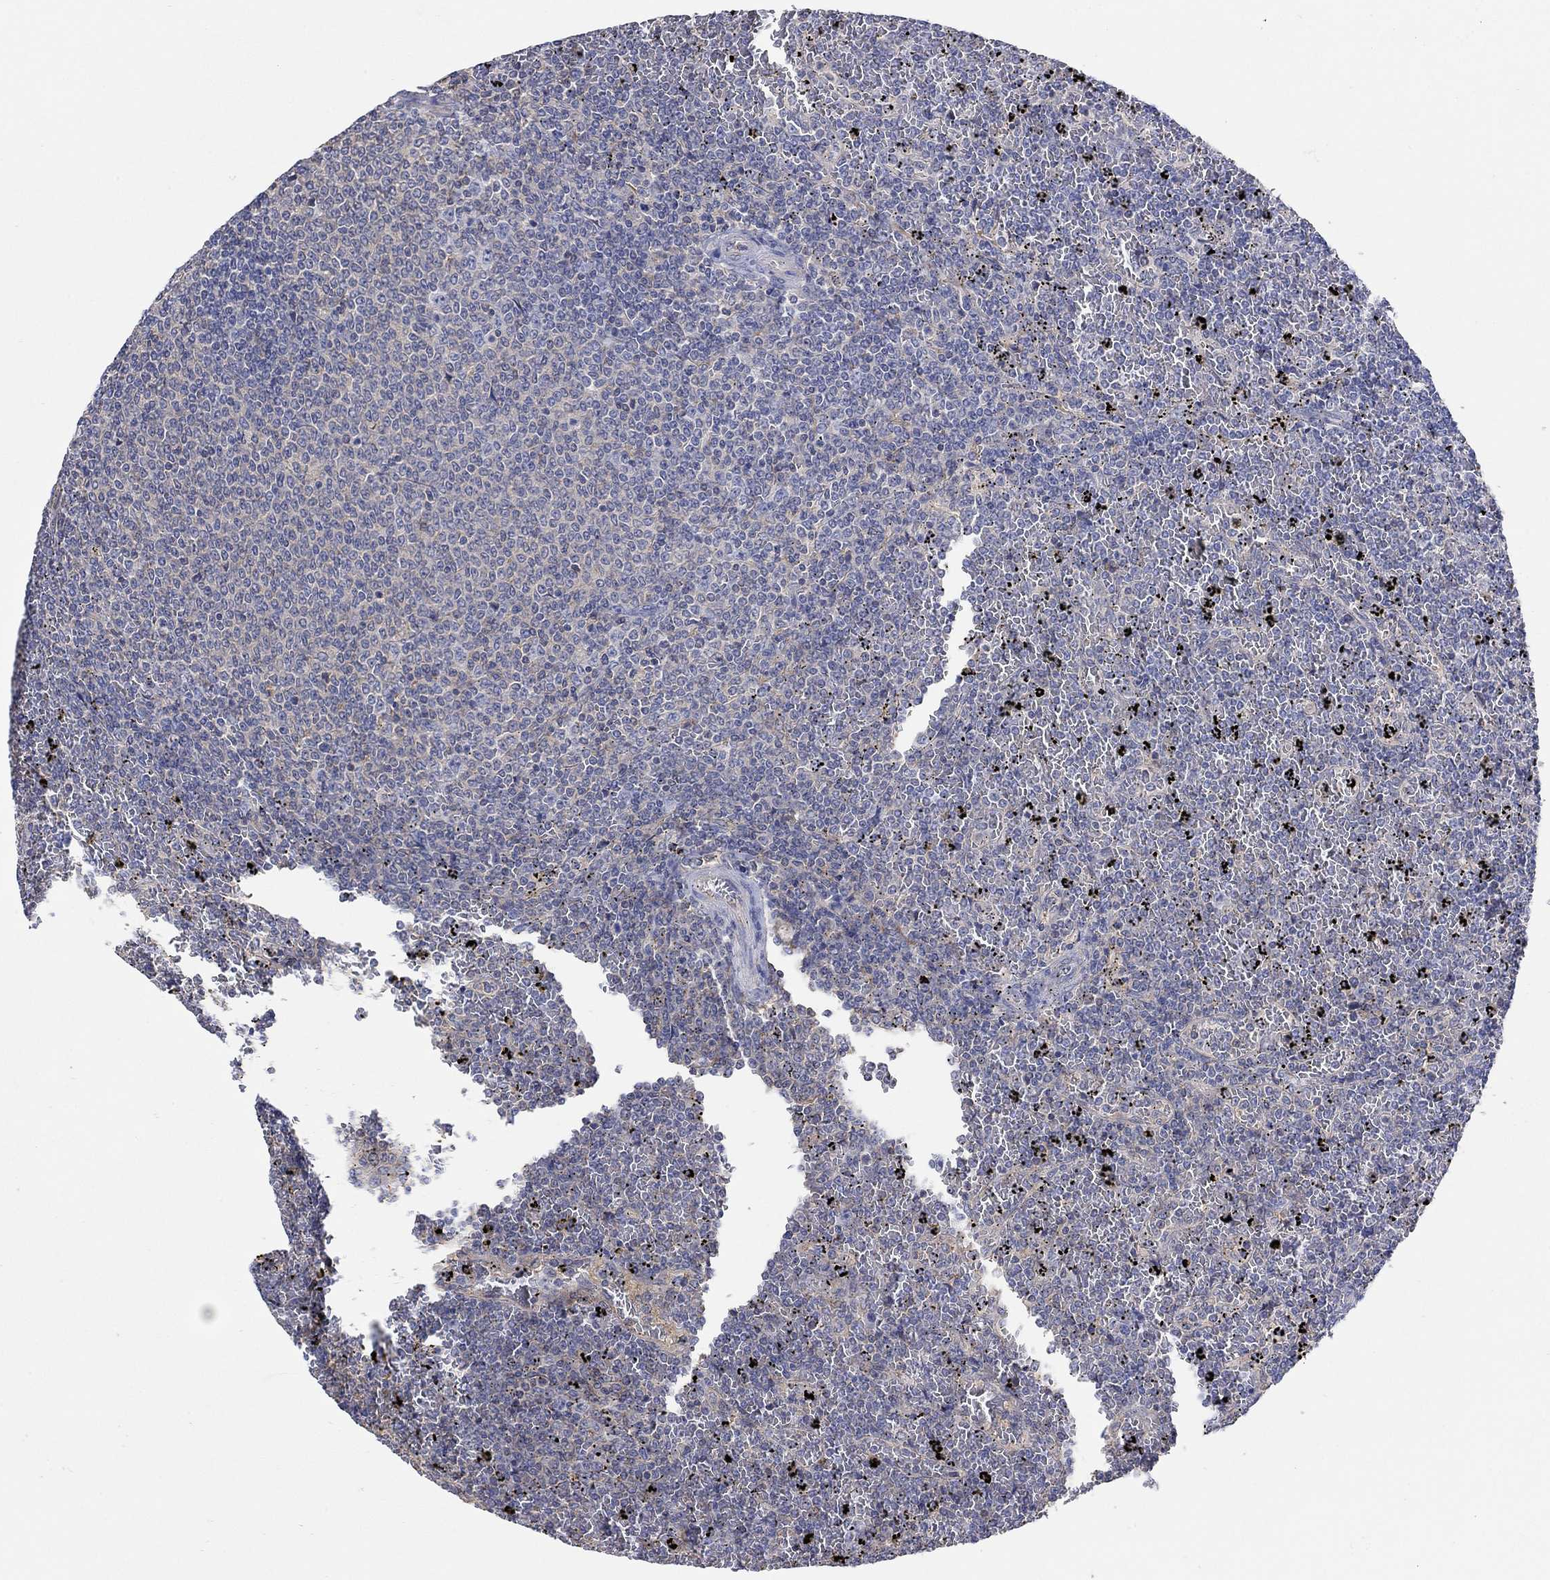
{"staining": {"intensity": "negative", "quantity": "none", "location": "none"}, "tissue": "lymphoma", "cell_type": "Tumor cells", "image_type": "cancer", "snomed": [{"axis": "morphology", "description": "Malignant lymphoma, non-Hodgkin's type, Low grade"}, {"axis": "topography", "description": "Spleen"}], "caption": "The IHC photomicrograph has no significant positivity in tumor cells of lymphoma tissue. (Immunohistochemistry, brightfield microscopy, high magnification).", "gene": "TEKT3", "patient": {"sex": "female", "age": 77}}